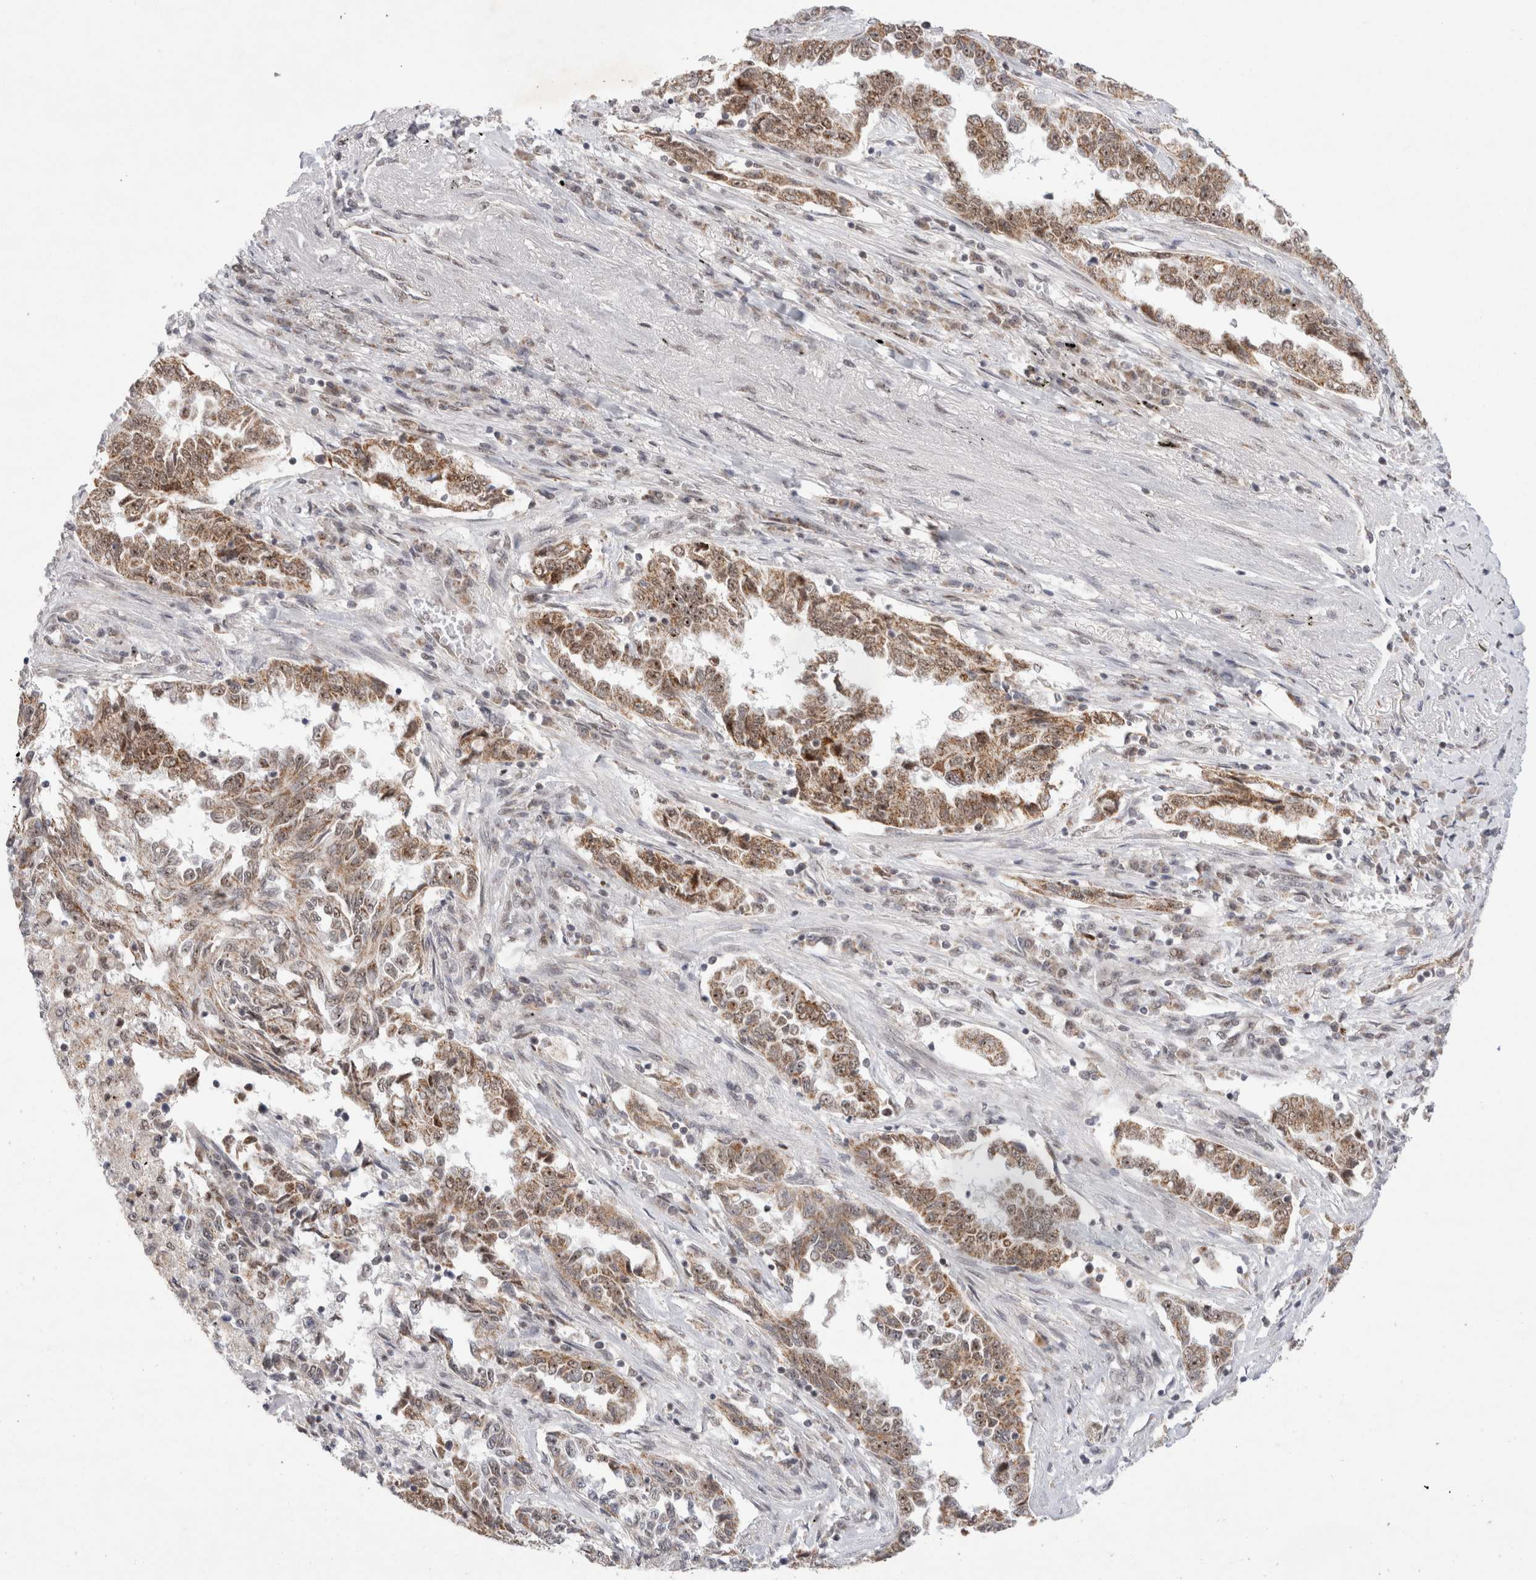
{"staining": {"intensity": "moderate", "quantity": ">75%", "location": "cytoplasmic/membranous,nuclear"}, "tissue": "lung cancer", "cell_type": "Tumor cells", "image_type": "cancer", "snomed": [{"axis": "morphology", "description": "Adenocarcinoma, NOS"}, {"axis": "topography", "description": "Lung"}], "caption": "IHC photomicrograph of lung cancer (adenocarcinoma) stained for a protein (brown), which shows medium levels of moderate cytoplasmic/membranous and nuclear positivity in about >75% of tumor cells.", "gene": "MRPL37", "patient": {"sex": "female", "age": 51}}